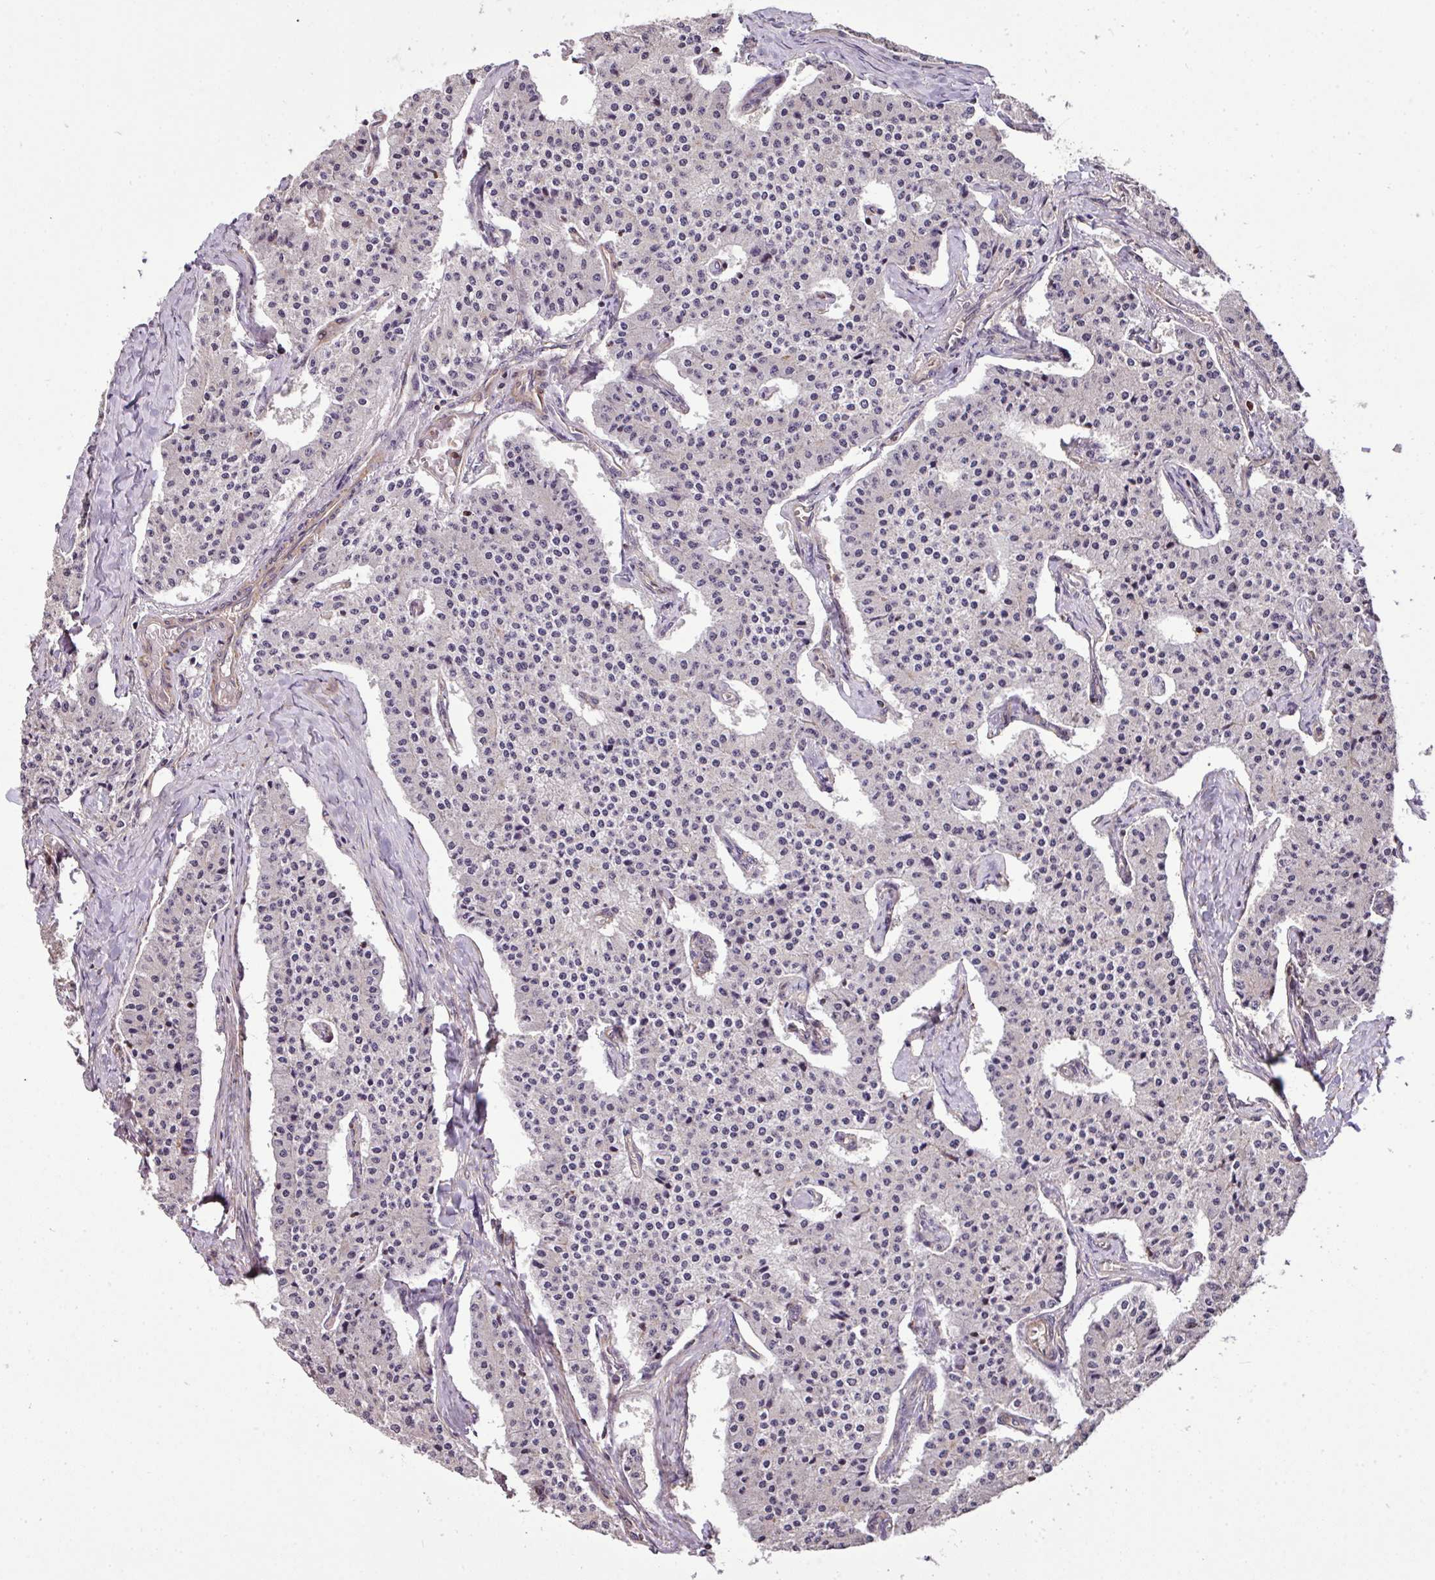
{"staining": {"intensity": "negative", "quantity": "none", "location": "none"}, "tissue": "carcinoid", "cell_type": "Tumor cells", "image_type": "cancer", "snomed": [{"axis": "morphology", "description": "Carcinoid, malignant, NOS"}, {"axis": "topography", "description": "Colon"}], "caption": "A high-resolution image shows immunohistochemistry staining of malignant carcinoid, which reveals no significant expression in tumor cells.", "gene": "CASS4", "patient": {"sex": "female", "age": 52}}